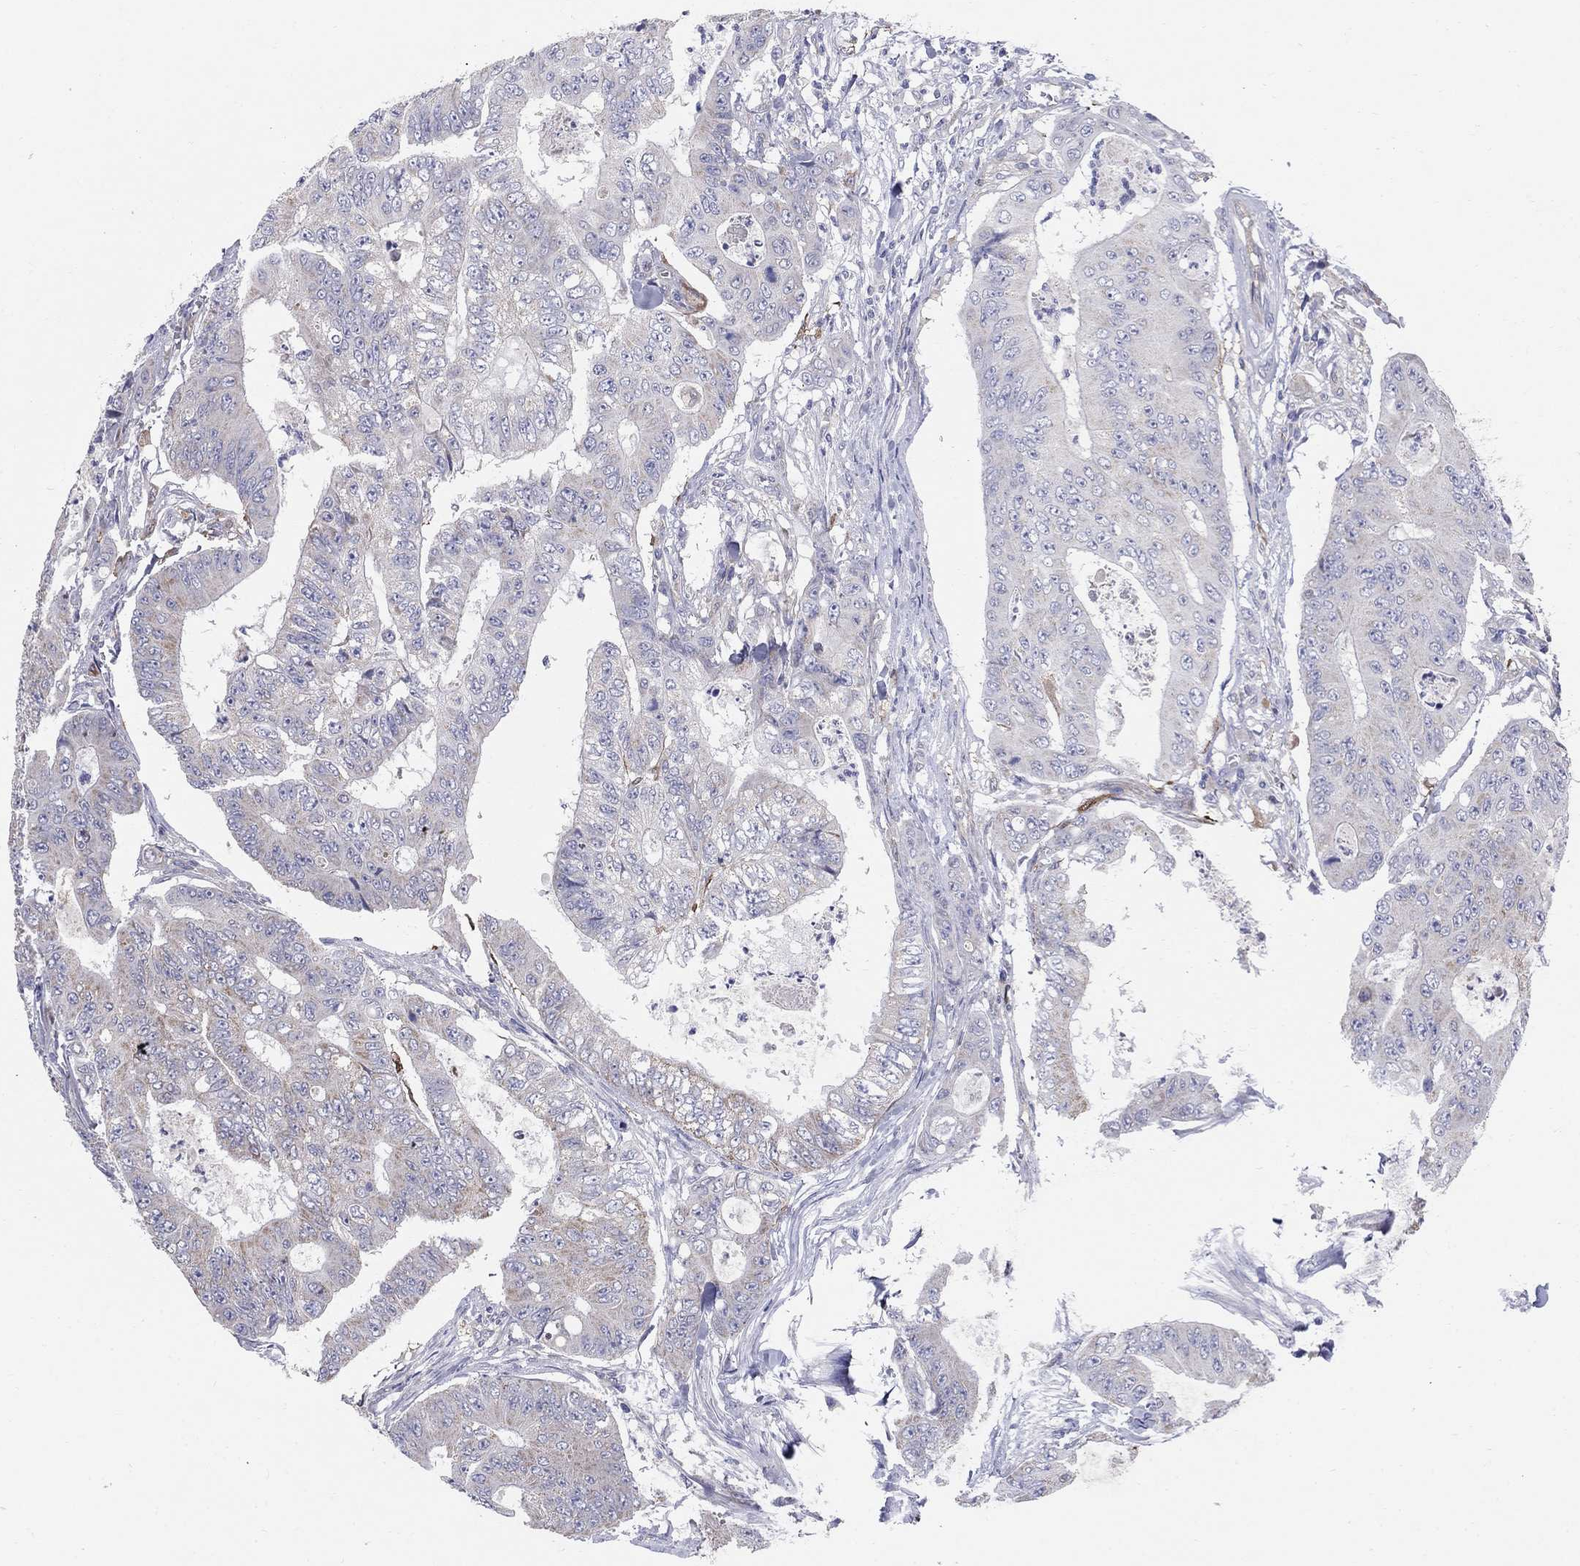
{"staining": {"intensity": "weak", "quantity": "<25%", "location": "cytoplasmic/membranous"}, "tissue": "colorectal cancer", "cell_type": "Tumor cells", "image_type": "cancer", "snomed": [{"axis": "morphology", "description": "Adenocarcinoma, NOS"}, {"axis": "topography", "description": "Colon"}], "caption": "Adenocarcinoma (colorectal) was stained to show a protein in brown. There is no significant positivity in tumor cells.", "gene": "EMP2", "patient": {"sex": "female", "age": 48}}